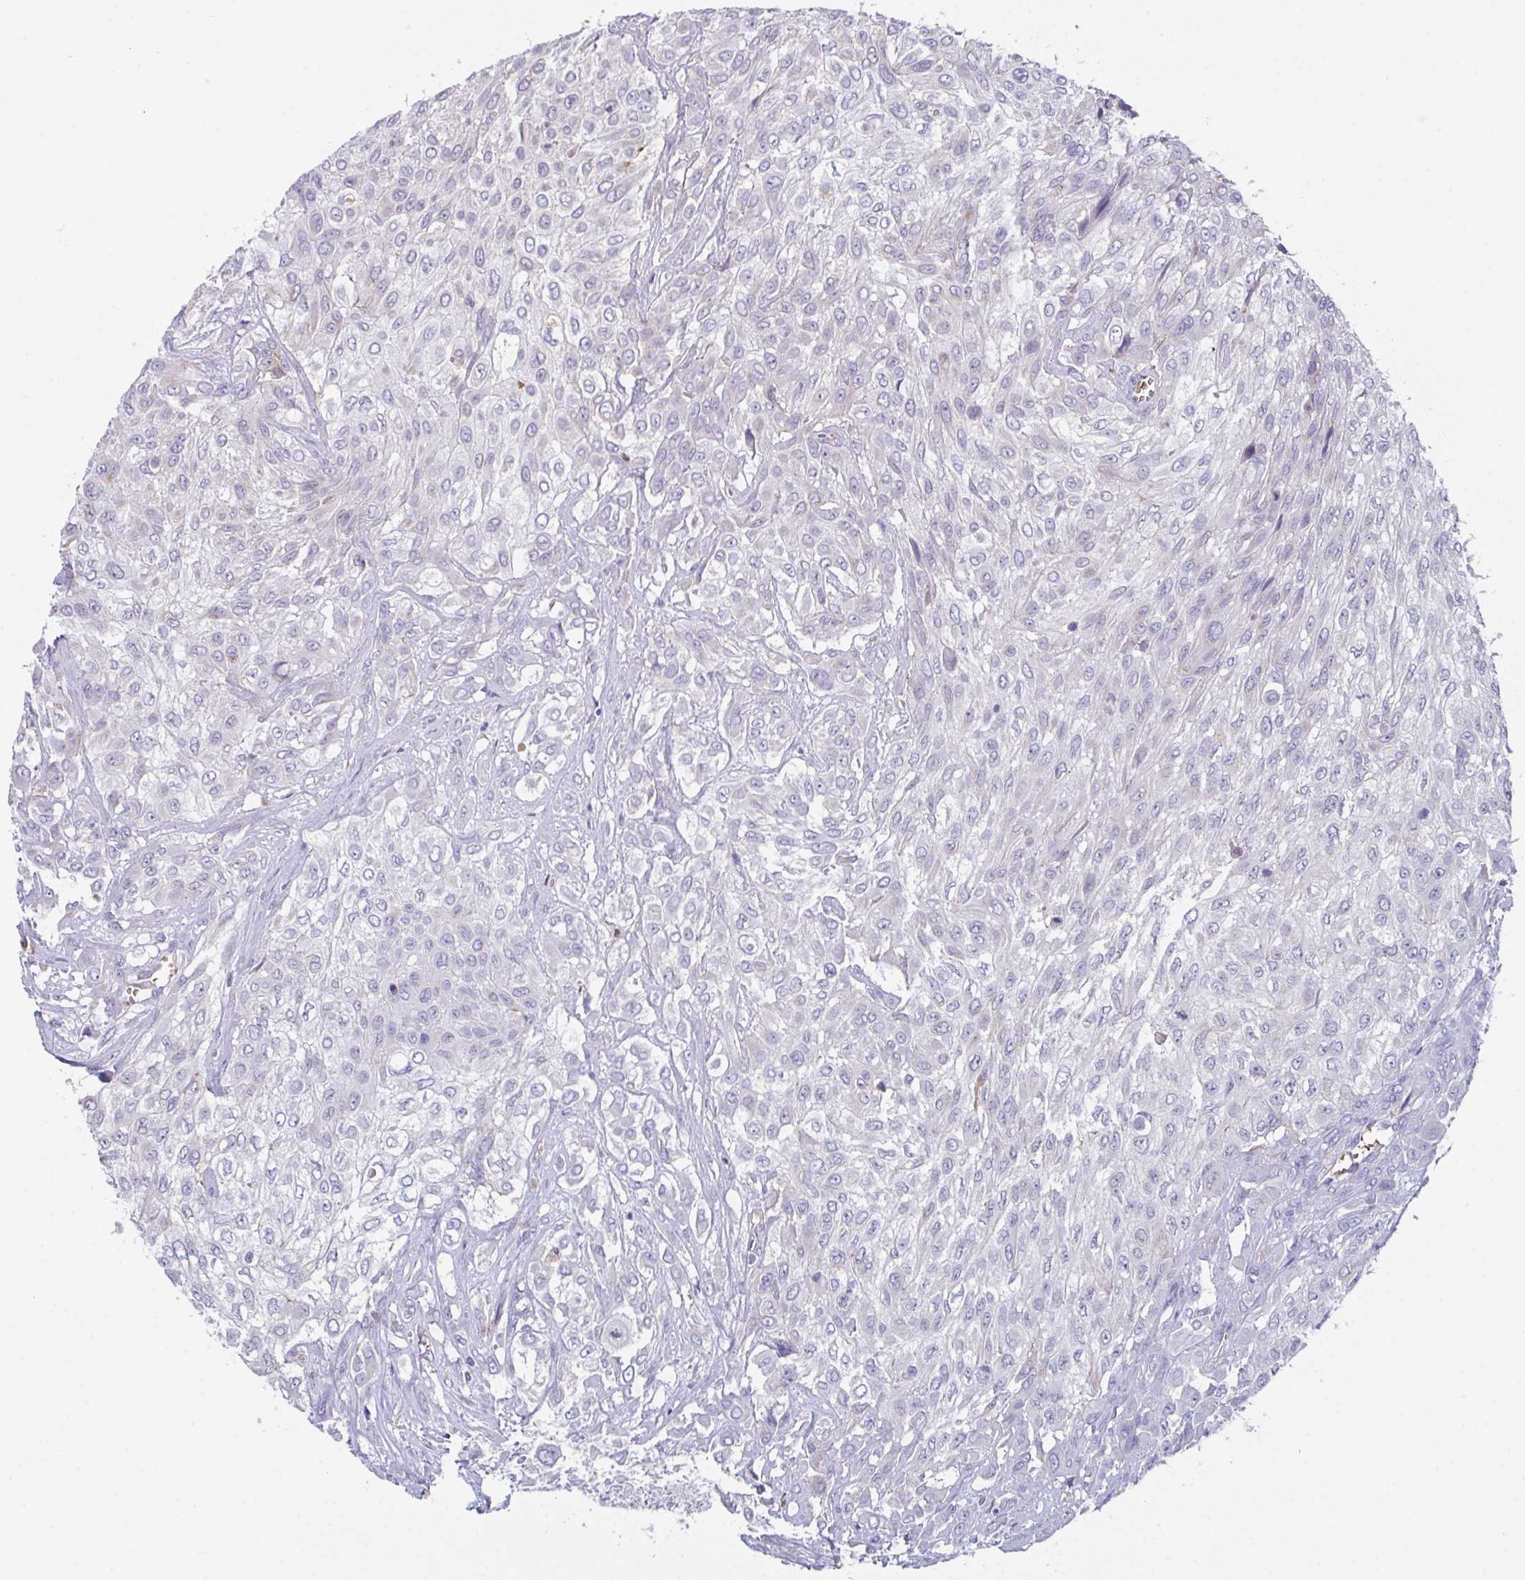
{"staining": {"intensity": "negative", "quantity": "none", "location": "none"}, "tissue": "urothelial cancer", "cell_type": "Tumor cells", "image_type": "cancer", "snomed": [{"axis": "morphology", "description": "Urothelial carcinoma, High grade"}, {"axis": "topography", "description": "Urinary bladder"}], "caption": "Tumor cells show no significant protein staining in high-grade urothelial carcinoma. Brightfield microscopy of IHC stained with DAB (brown) and hematoxylin (blue), captured at high magnification.", "gene": "TFAP2C", "patient": {"sex": "male", "age": 57}}